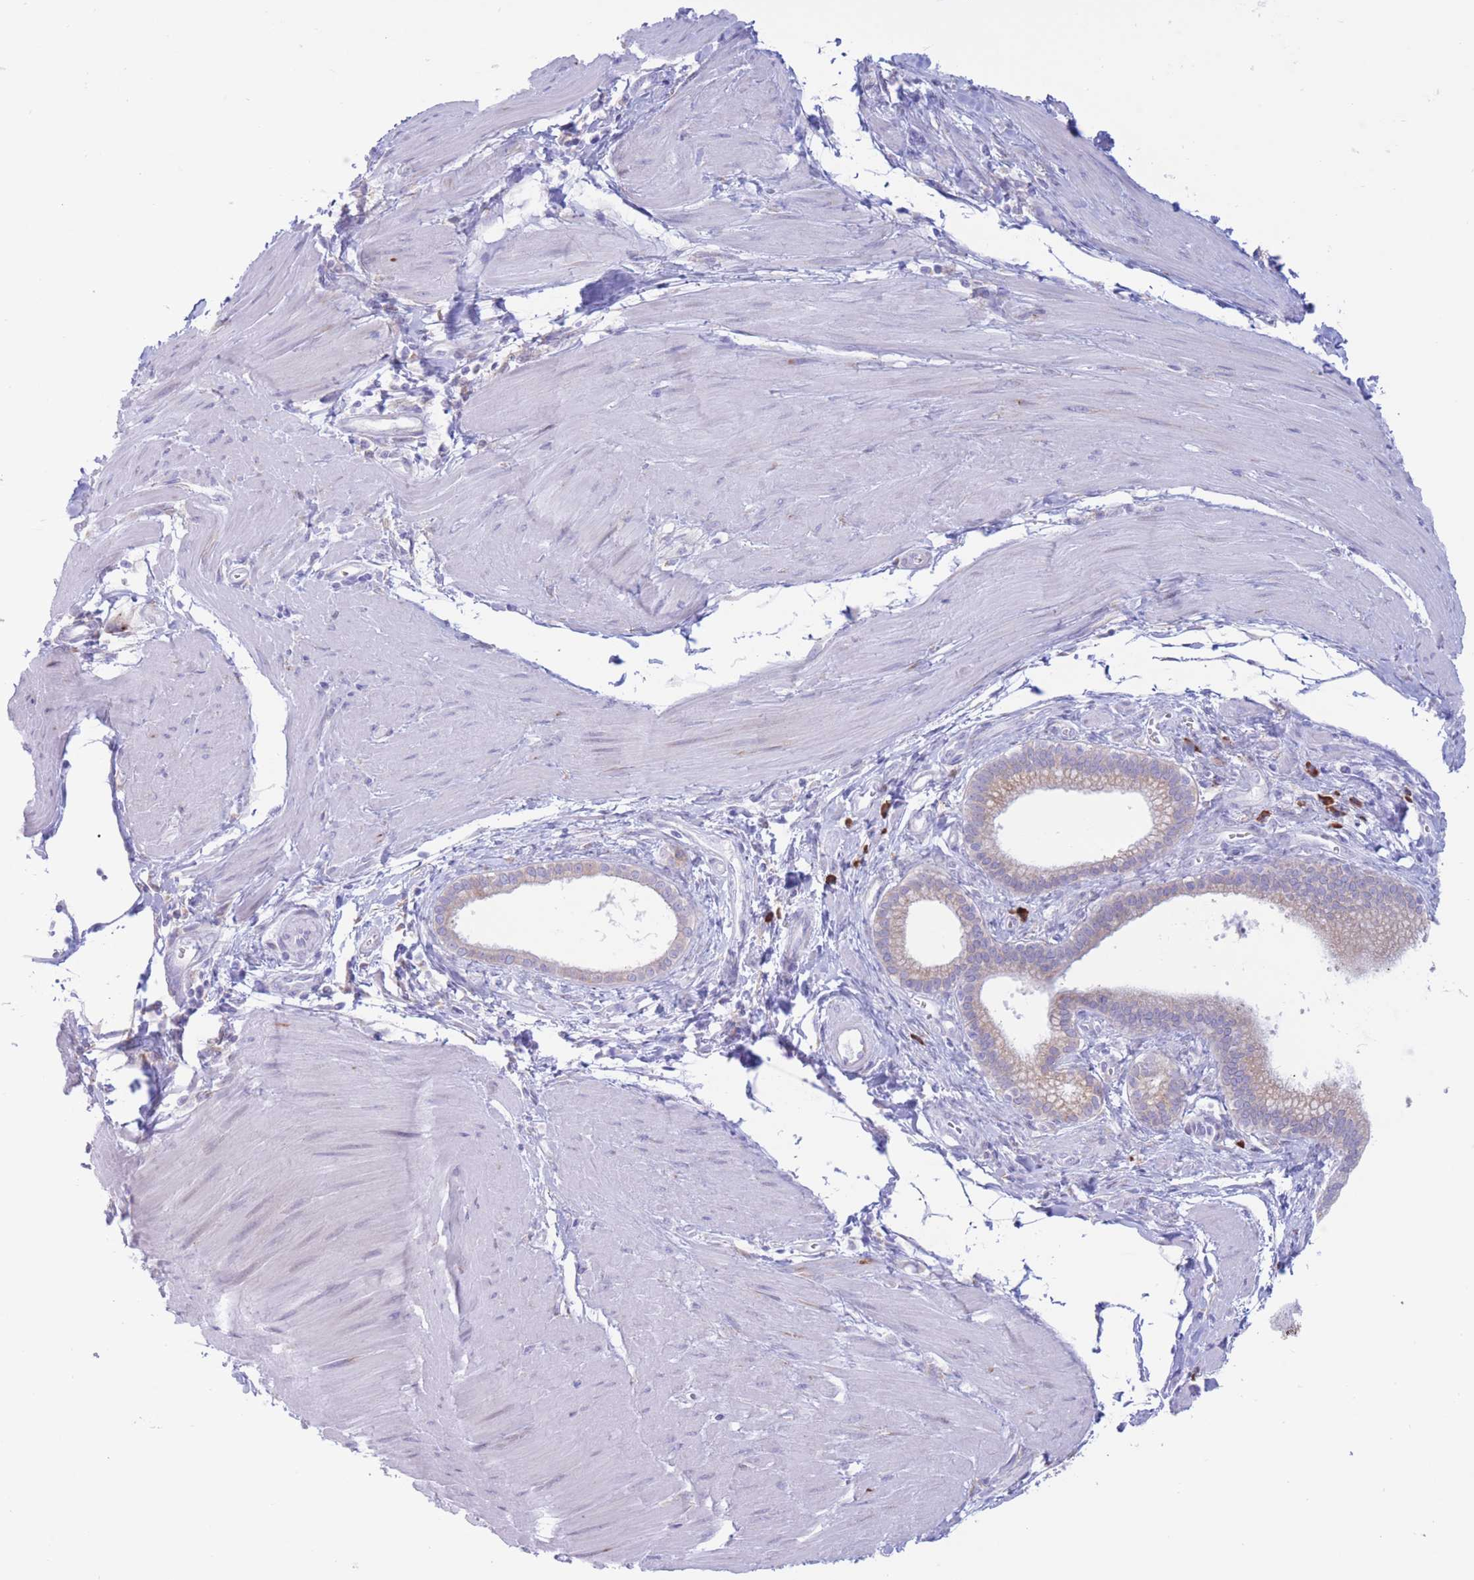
{"staining": {"intensity": "weak", "quantity": "<25%", "location": "cytoplasmic/membranous"}, "tissue": "pancreatic cancer", "cell_type": "Tumor cells", "image_type": "cancer", "snomed": [{"axis": "morphology", "description": "Adenocarcinoma, NOS"}, {"axis": "topography", "description": "Pancreas"}], "caption": "DAB immunohistochemical staining of adenocarcinoma (pancreatic) displays no significant positivity in tumor cells. The staining is performed using DAB brown chromogen with nuclei counter-stained in using hematoxylin.", "gene": "MYDGF", "patient": {"sex": "male", "age": 78}}